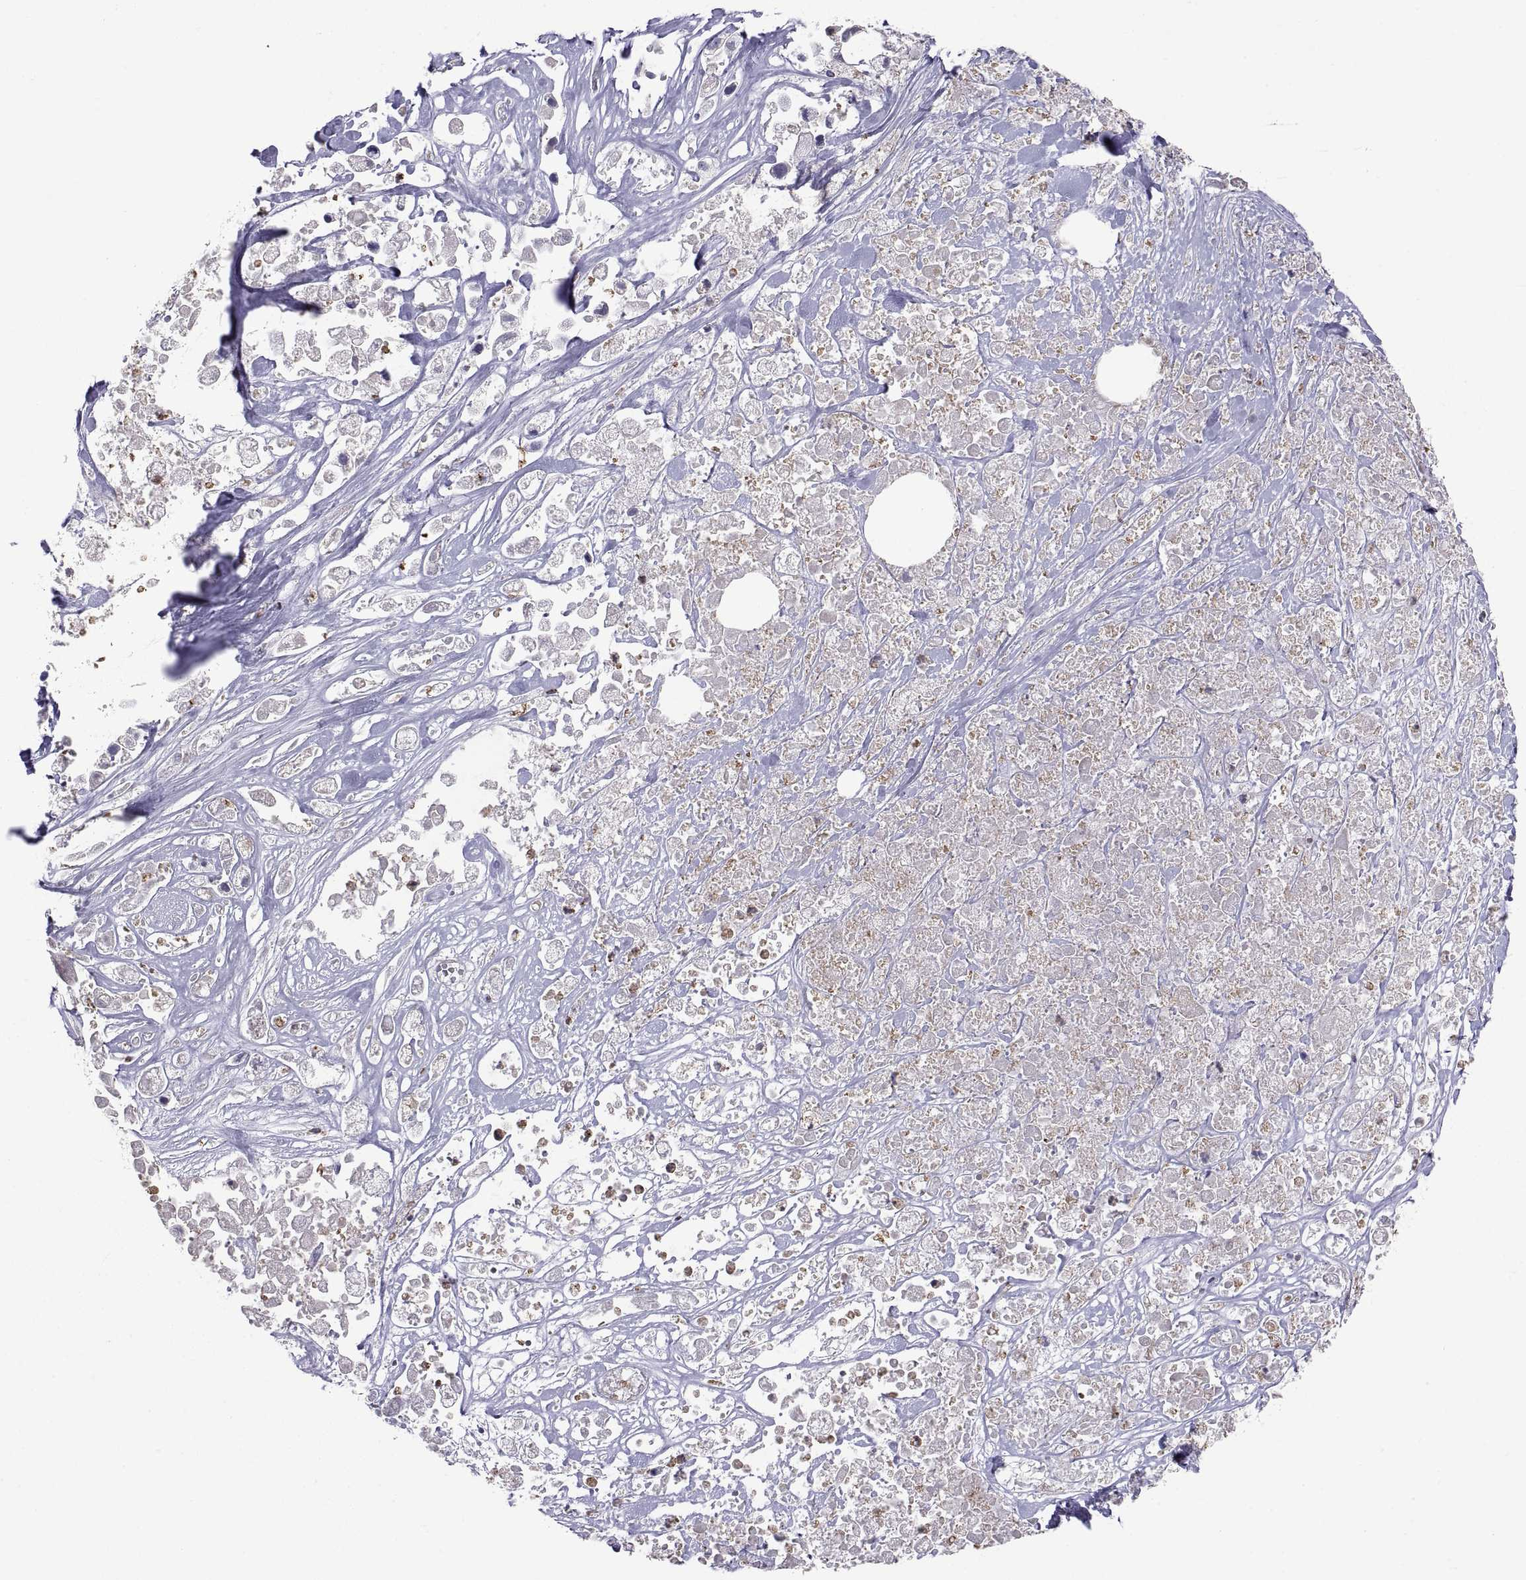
{"staining": {"intensity": "moderate", "quantity": "<25%", "location": "cytoplasmic/membranous"}, "tissue": "pancreatic cancer", "cell_type": "Tumor cells", "image_type": "cancer", "snomed": [{"axis": "morphology", "description": "Adenocarcinoma, NOS"}, {"axis": "topography", "description": "Pancreas"}], "caption": "Immunohistochemical staining of adenocarcinoma (pancreatic) exhibits low levels of moderate cytoplasmic/membranous positivity in about <25% of tumor cells.", "gene": "PKP1", "patient": {"sex": "male", "age": 44}}